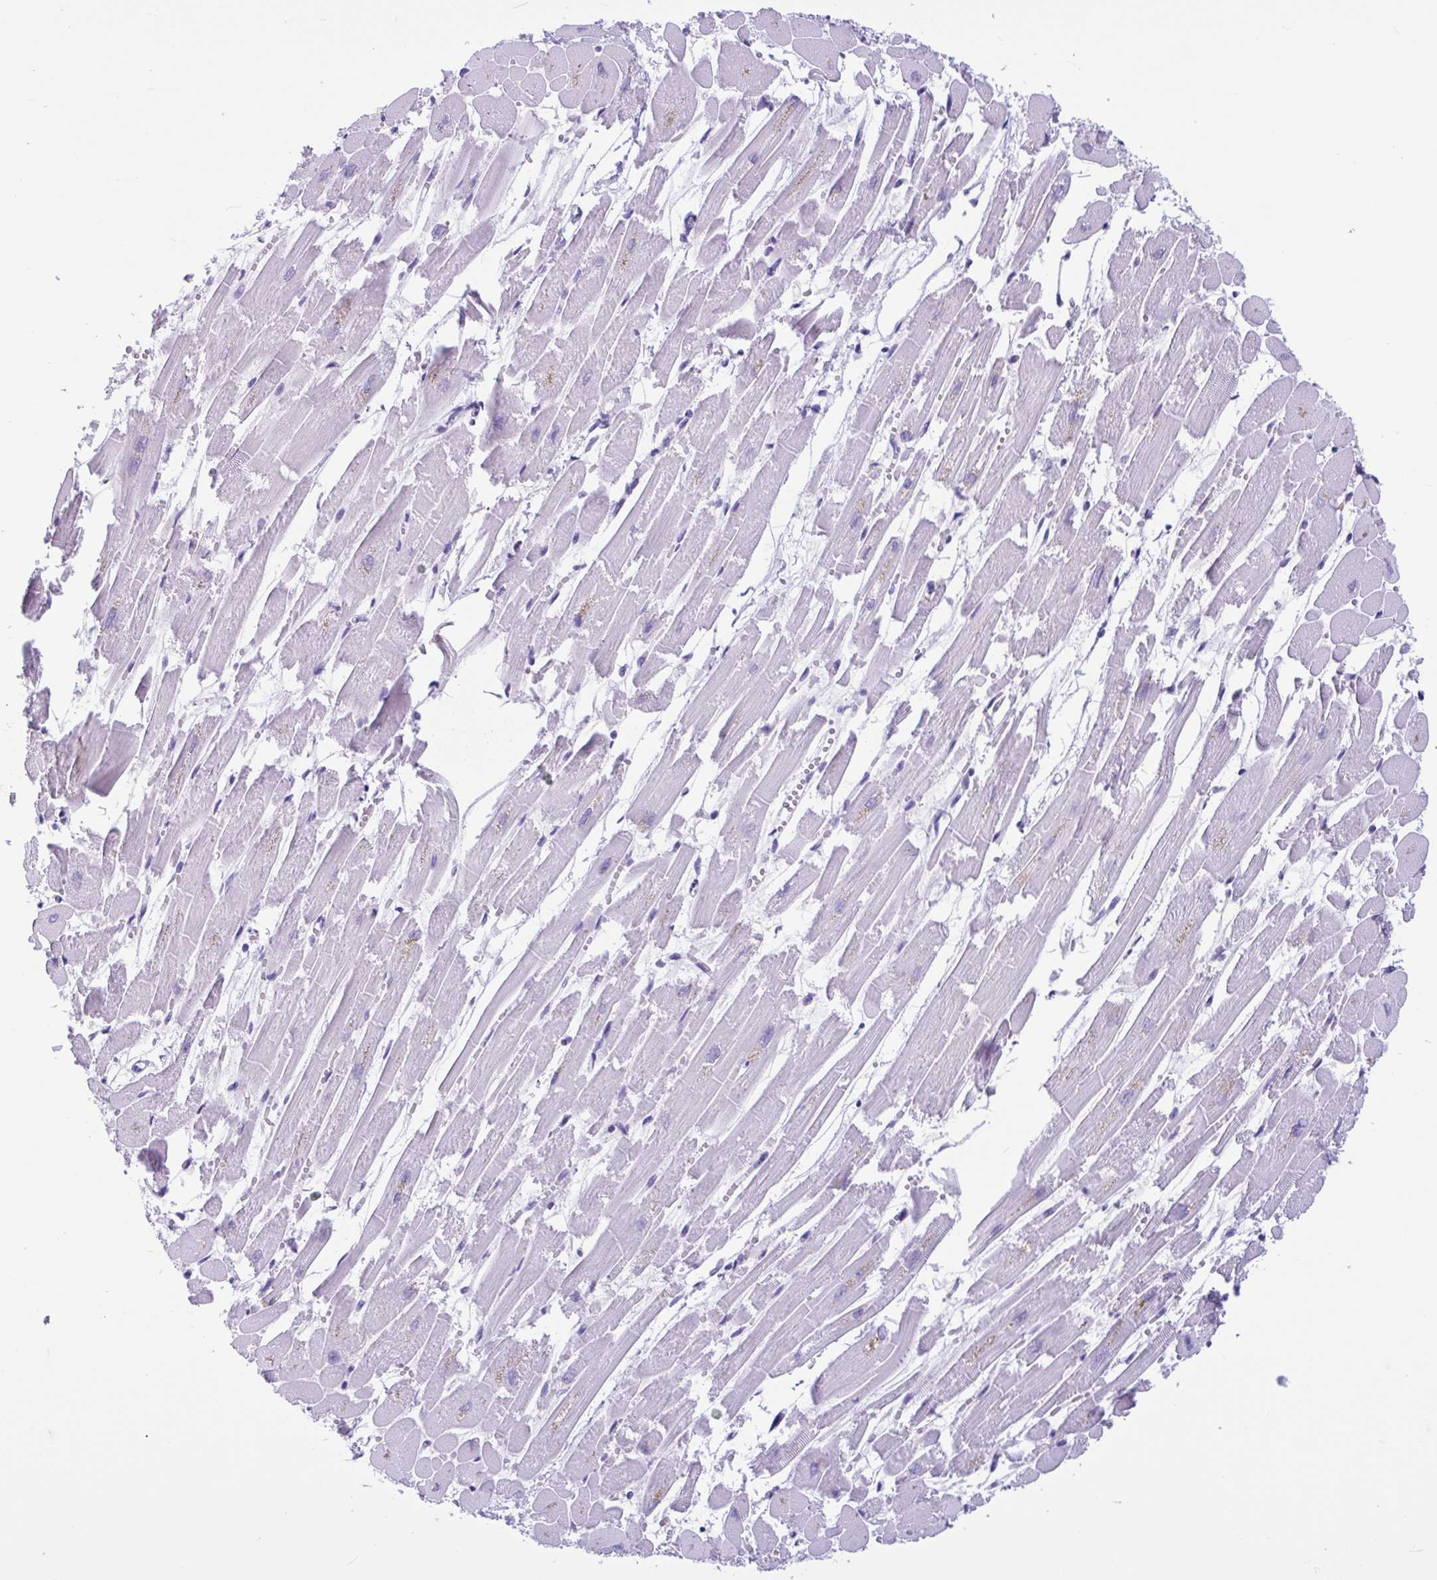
{"staining": {"intensity": "negative", "quantity": "none", "location": "none"}, "tissue": "heart muscle", "cell_type": "Cardiomyocytes", "image_type": "normal", "snomed": [{"axis": "morphology", "description": "Normal tissue, NOS"}, {"axis": "topography", "description": "Heart"}], "caption": "There is no significant staining in cardiomyocytes of heart muscle. Brightfield microscopy of immunohistochemistry stained with DAB (3,3'-diaminobenzidine) (brown) and hematoxylin (blue), captured at high magnification.", "gene": "ENSG00000274792", "patient": {"sex": "female", "age": 52}}